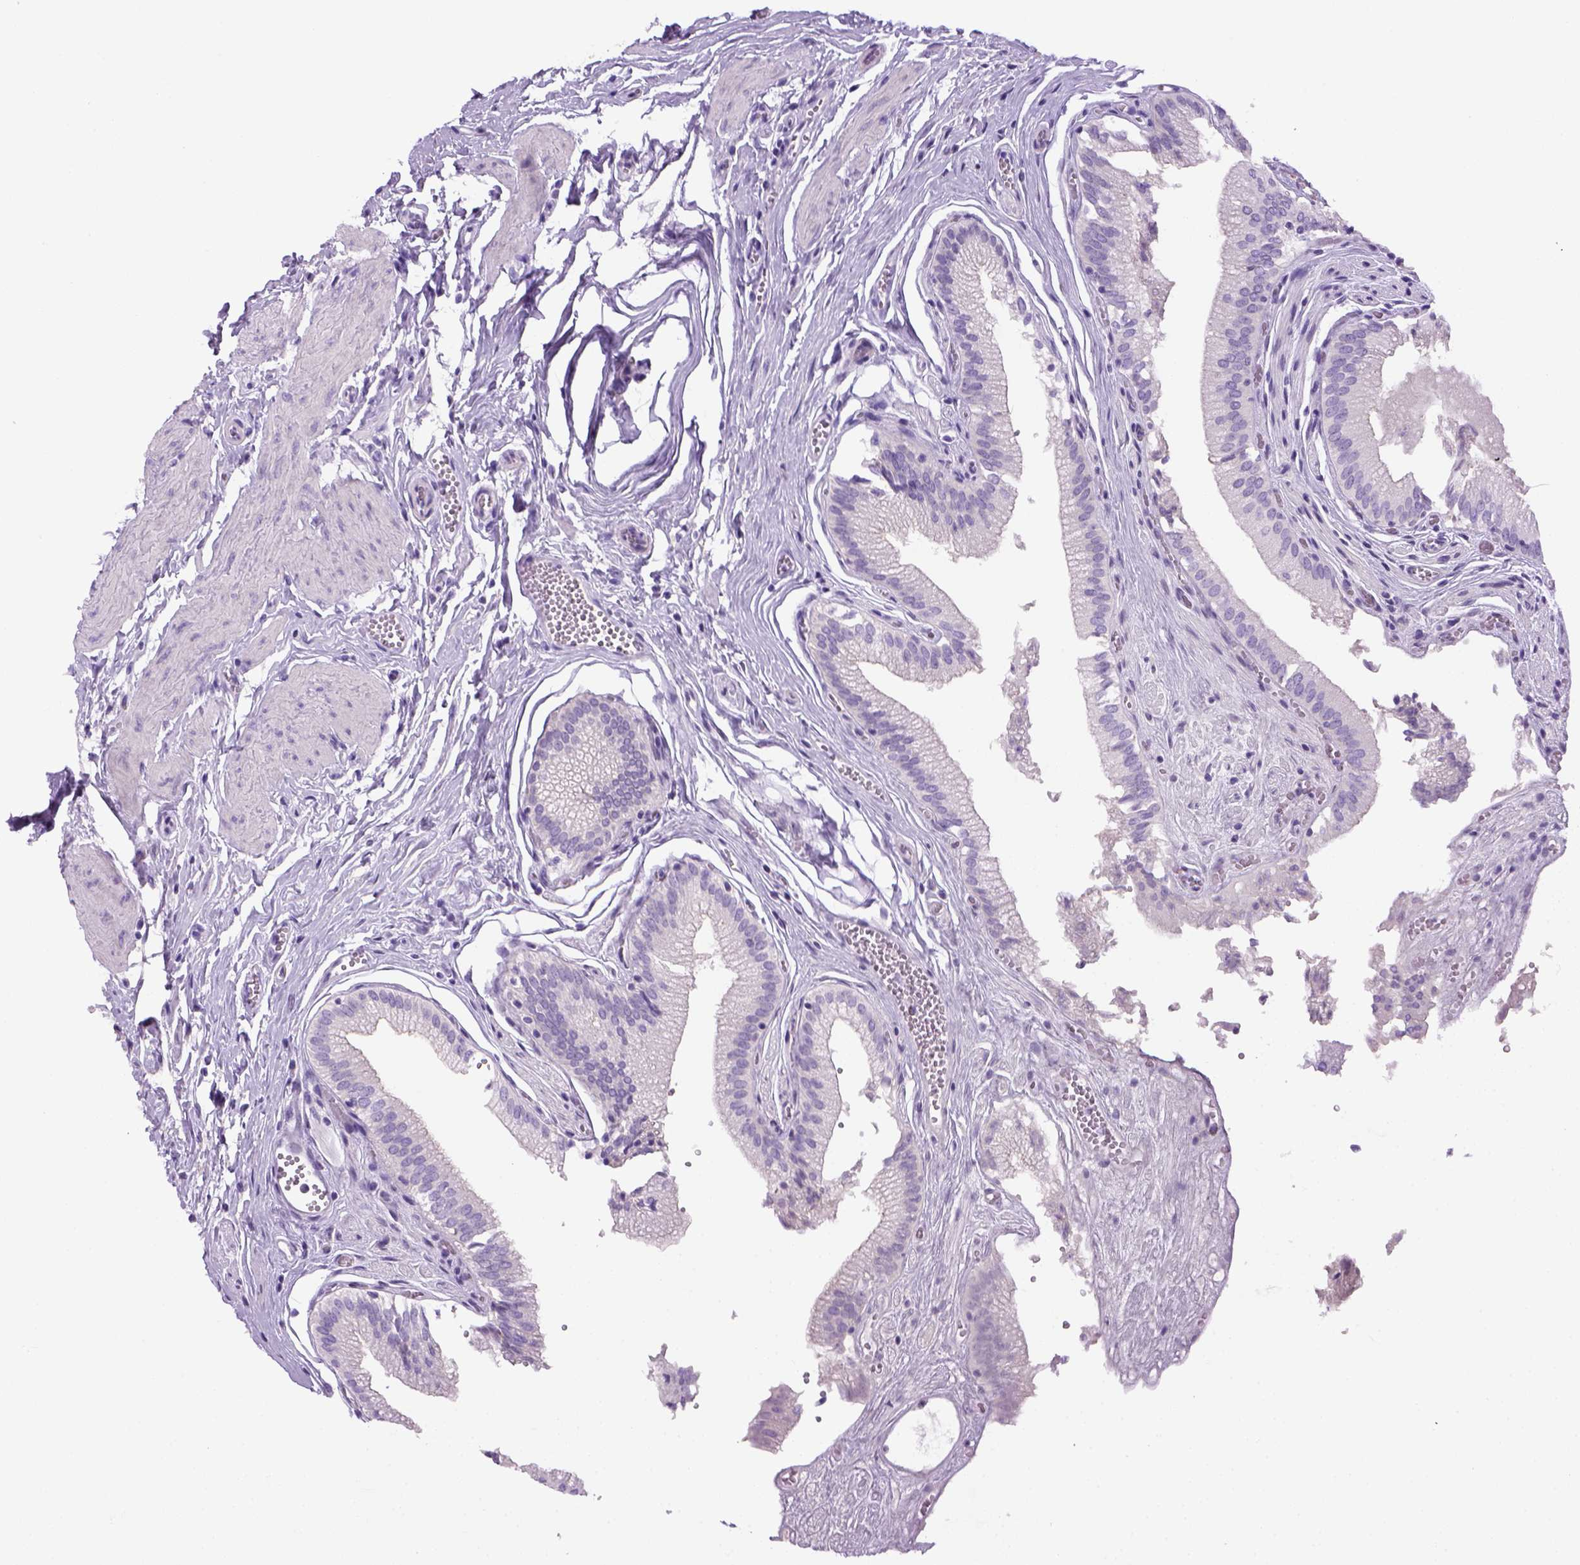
{"staining": {"intensity": "negative", "quantity": "none", "location": "none"}, "tissue": "gallbladder", "cell_type": "Glandular cells", "image_type": "normal", "snomed": [{"axis": "morphology", "description": "Normal tissue, NOS"}, {"axis": "topography", "description": "Gallbladder"}, {"axis": "topography", "description": "Peripheral nerve tissue"}], "caption": "Gallbladder stained for a protein using IHC exhibits no expression glandular cells.", "gene": "SGCG", "patient": {"sex": "male", "age": 17}}